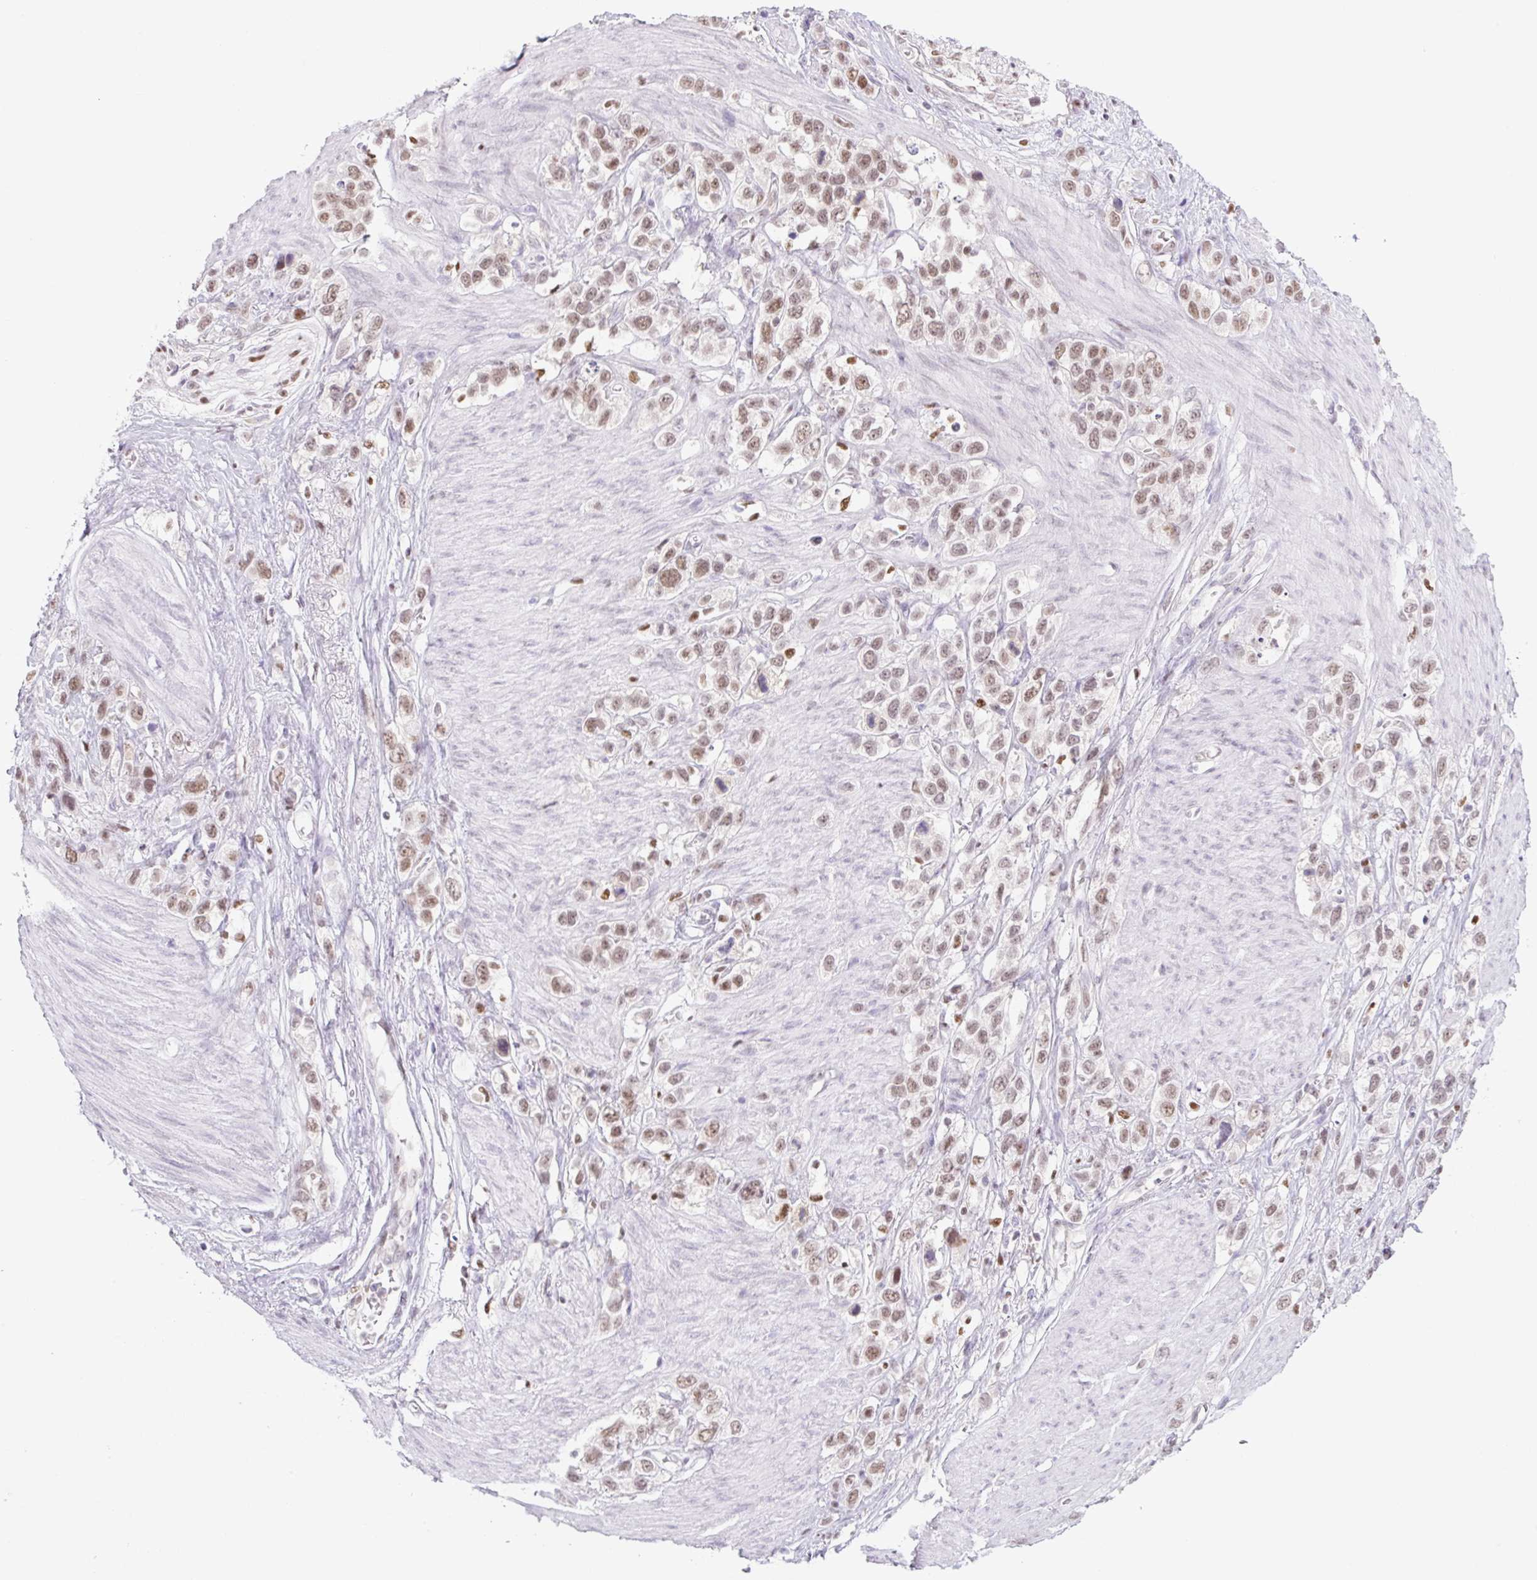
{"staining": {"intensity": "moderate", "quantity": ">75%", "location": "nuclear"}, "tissue": "stomach cancer", "cell_type": "Tumor cells", "image_type": "cancer", "snomed": [{"axis": "morphology", "description": "Adenocarcinoma, NOS"}, {"axis": "topography", "description": "Stomach"}], "caption": "Adenocarcinoma (stomach) stained with a protein marker demonstrates moderate staining in tumor cells.", "gene": "TLE3", "patient": {"sex": "female", "age": 65}}